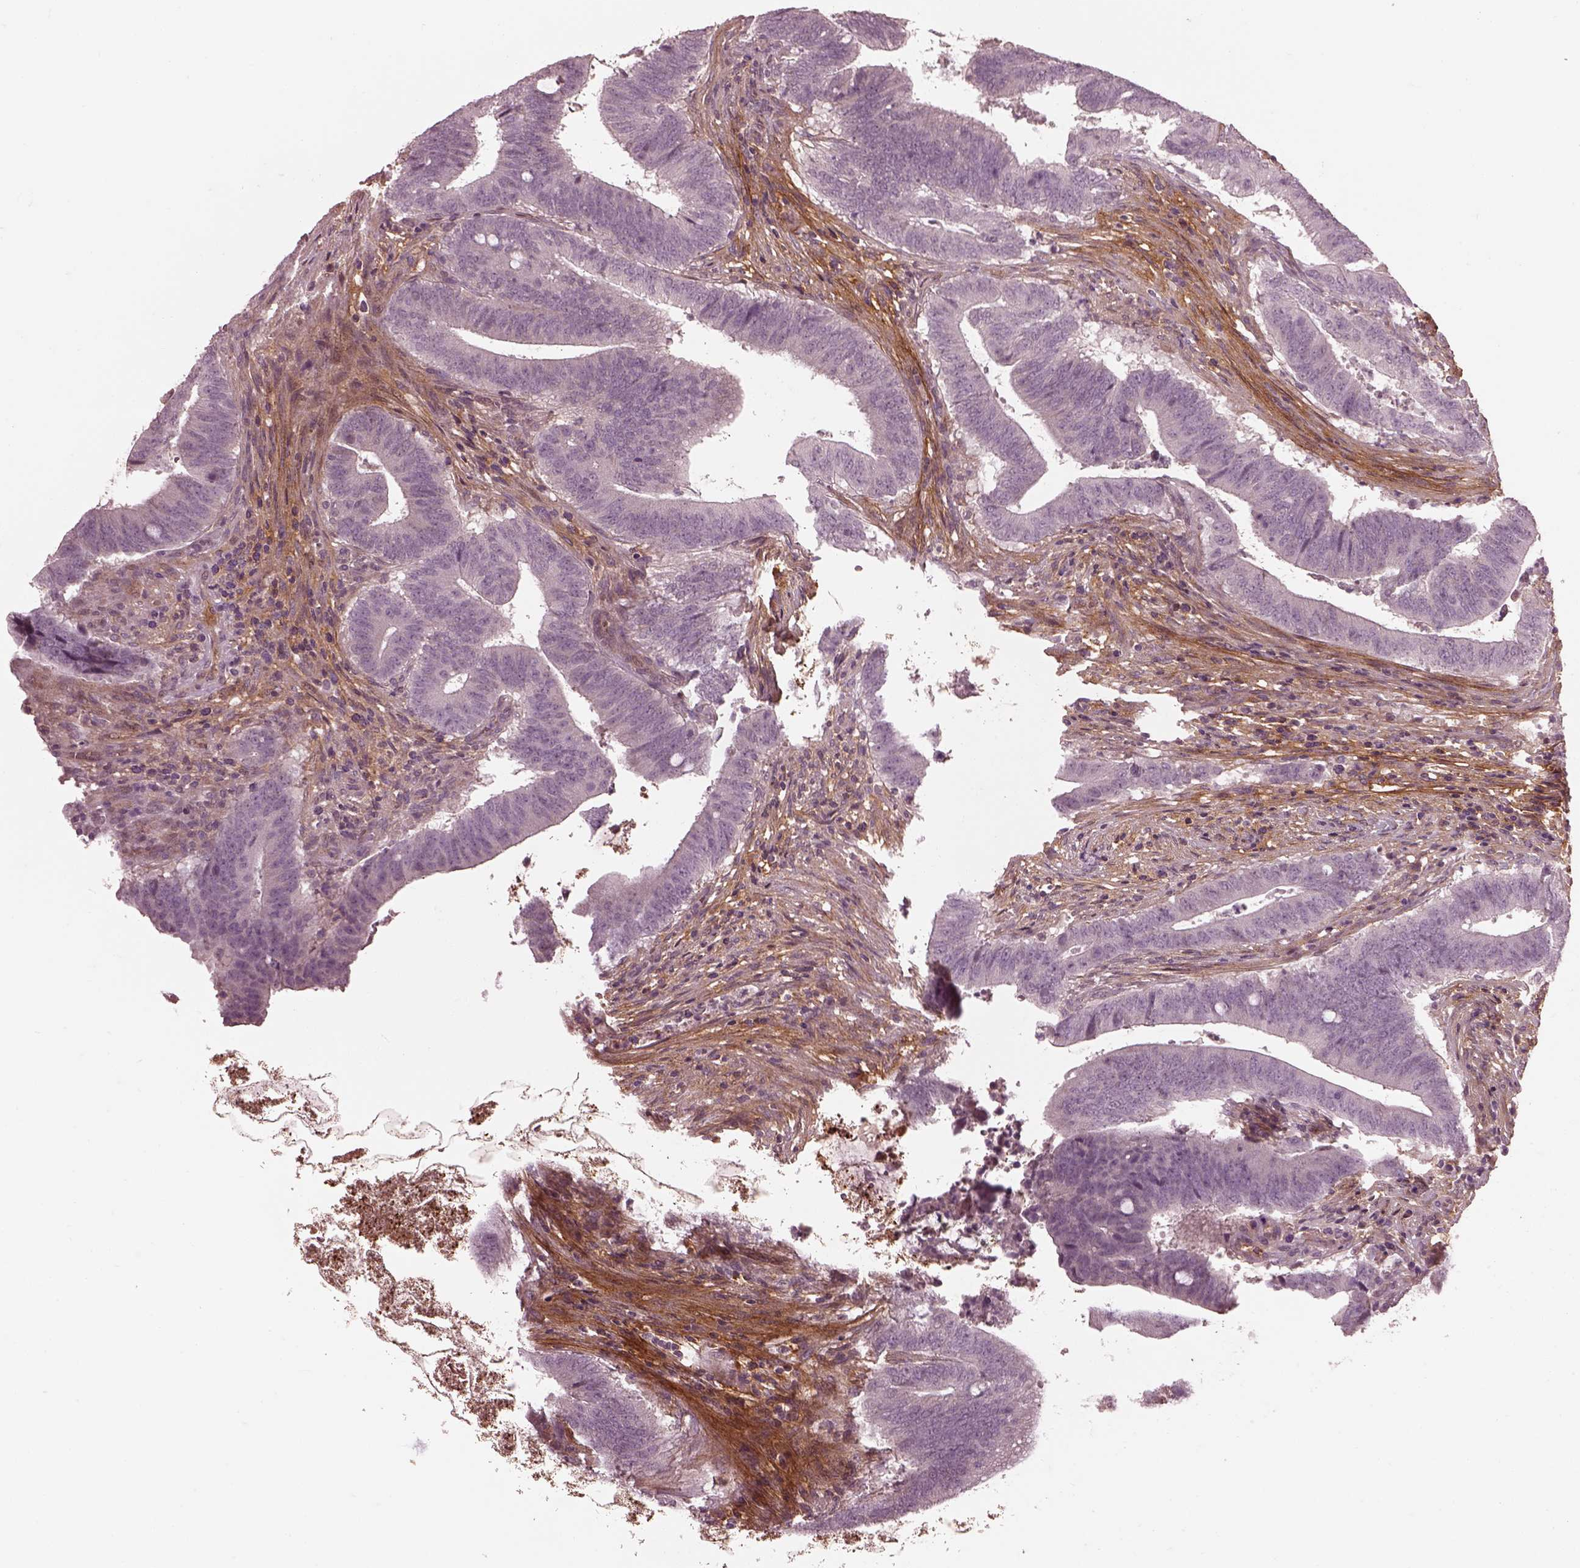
{"staining": {"intensity": "negative", "quantity": "none", "location": "none"}, "tissue": "colorectal cancer", "cell_type": "Tumor cells", "image_type": "cancer", "snomed": [{"axis": "morphology", "description": "Adenocarcinoma, NOS"}, {"axis": "topography", "description": "Colon"}], "caption": "A photomicrograph of colorectal cancer (adenocarcinoma) stained for a protein exhibits no brown staining in tumor cells.", "gene": "EFEMP1", "patient": {"sex": "female", "age": 43}}